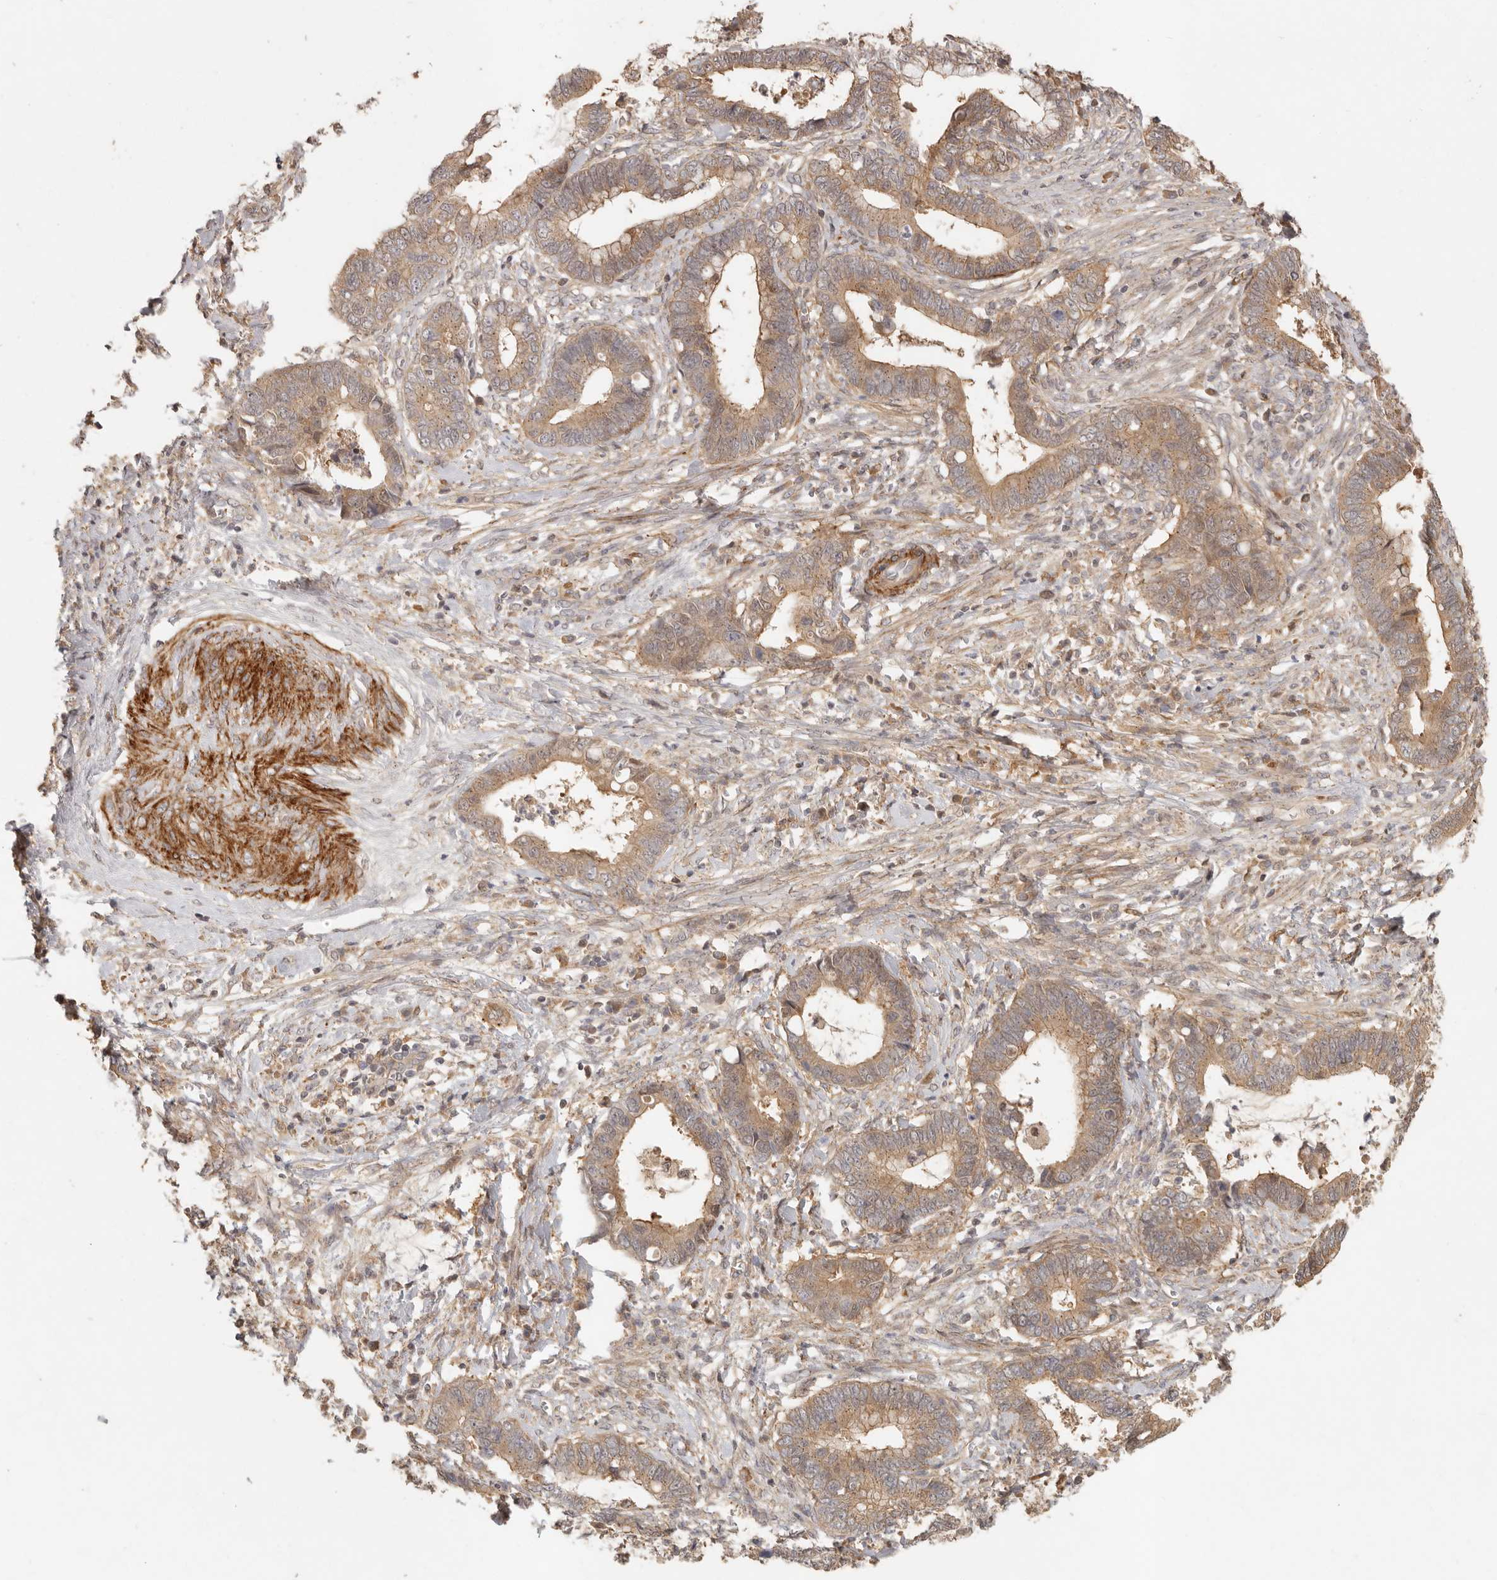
{"staining": {"intensity": "moderate", "quantity": ">75%", "location": "cytoplasmic/membranous"}, "tissue": "cervical cancer", "cell_type": "Tumor cells", "image_type": "cancer", "snomed": [{"axis": "morphology", "description": "Adenocarcinoma, NOS"}, {"axis": "topography", "description": "Cervix"}], "caption": "The image displays immunohistochemical staining of cervical cancer. There is moderate cytoplasmic/membranous positivity is seen in about >75% of tumor cells. (IHC, brightfield microscopy, high magnification).", "gene": "VIPR1", "patient": {"sex": "female", "age": 44}}